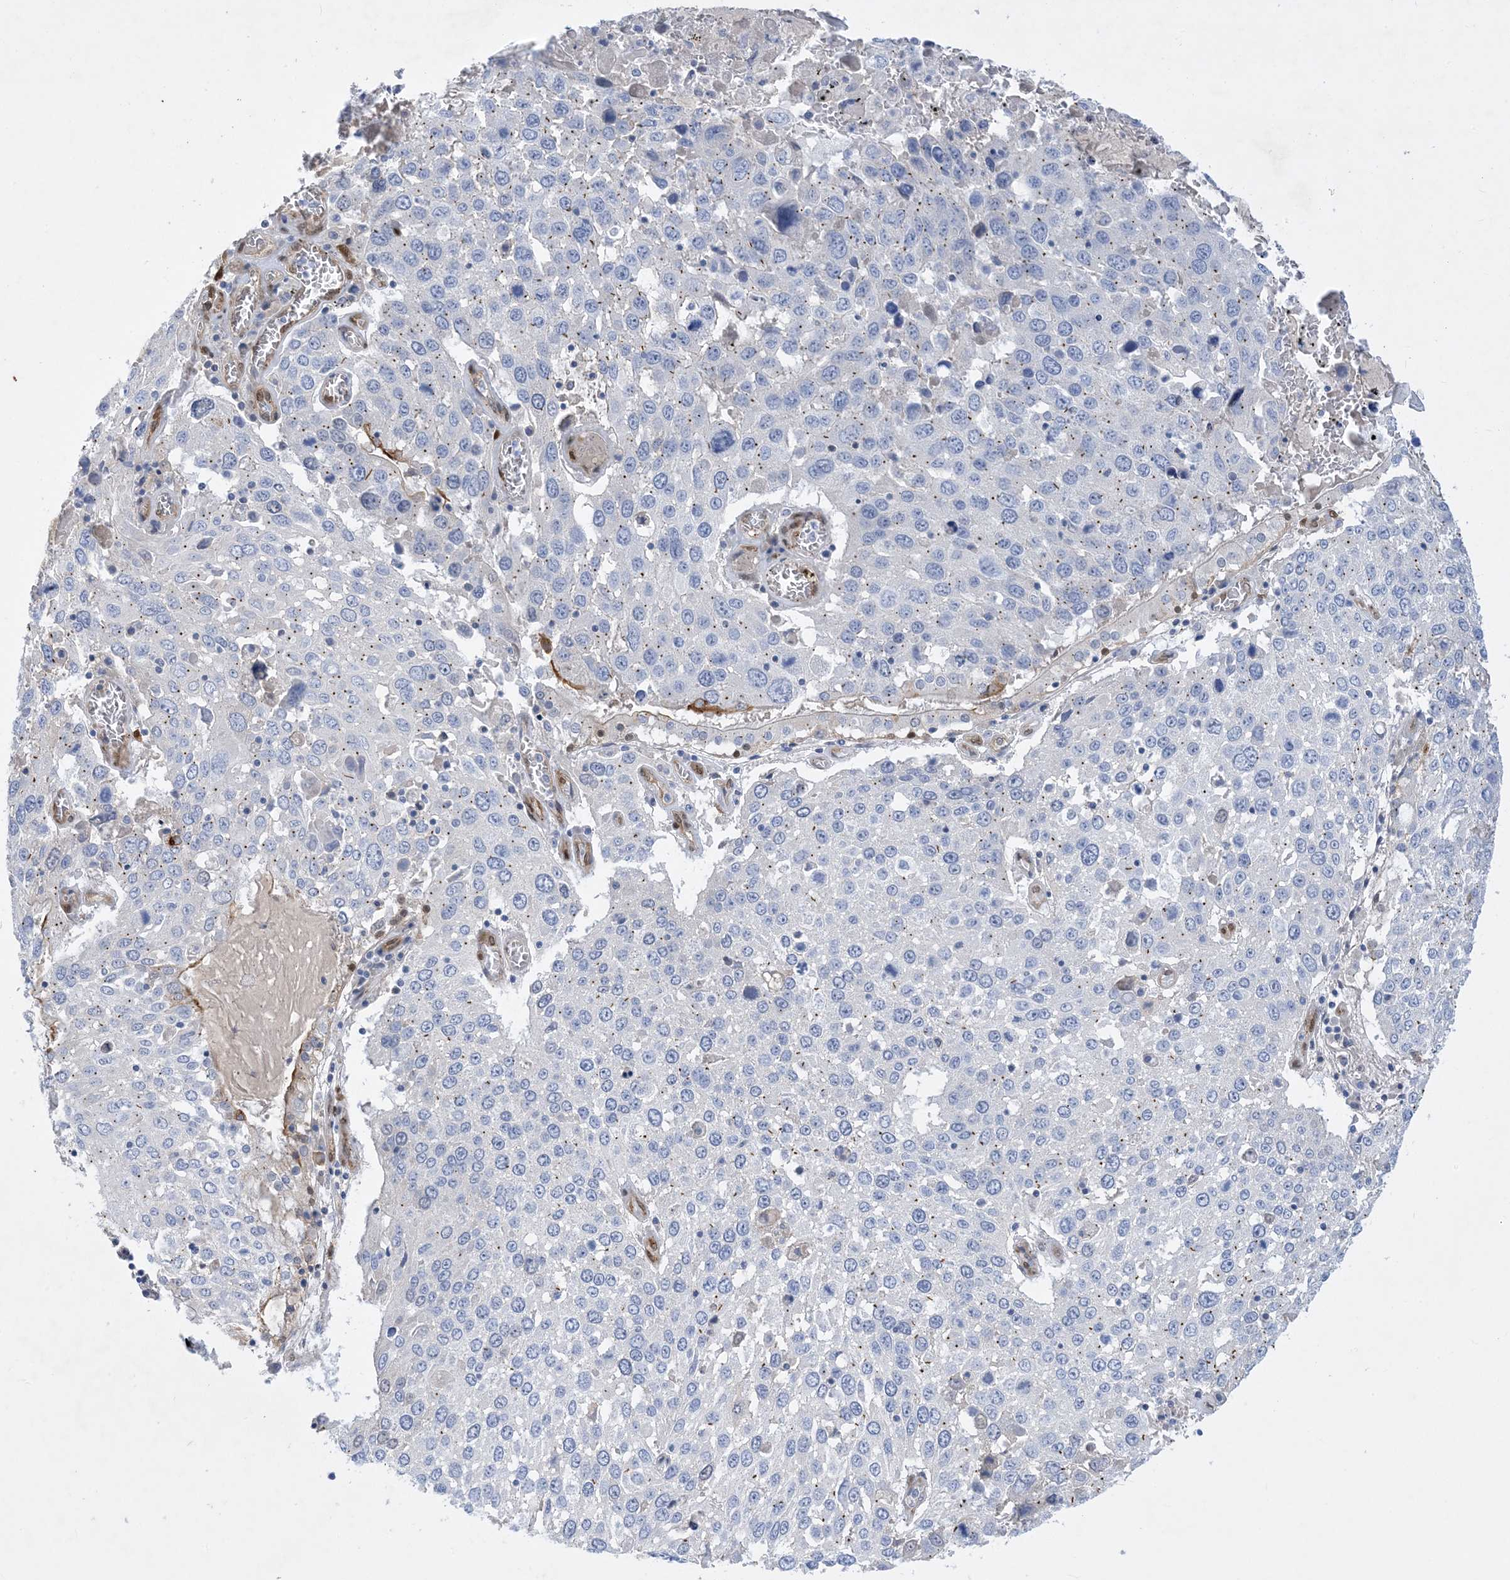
{"staining": {"intensity": "negative", "quantity": "none", "location": "none"}, "tissue": "lung cancer", "cell_type": "Tumor cells", "image_type": "cancer", "snomed": [{"axis": "morphology", "description": "Squamous cell carcinoma, NOS"}, {"axis": "topography", "description": "Lung"}], "caption": "This is a micrograph of immunohistochemistry (IHC) staining of lung cancer, which shows no staining in tumor cells.", "gene": "RBMS3", "patient": {"sex": "male", "age": 65}}